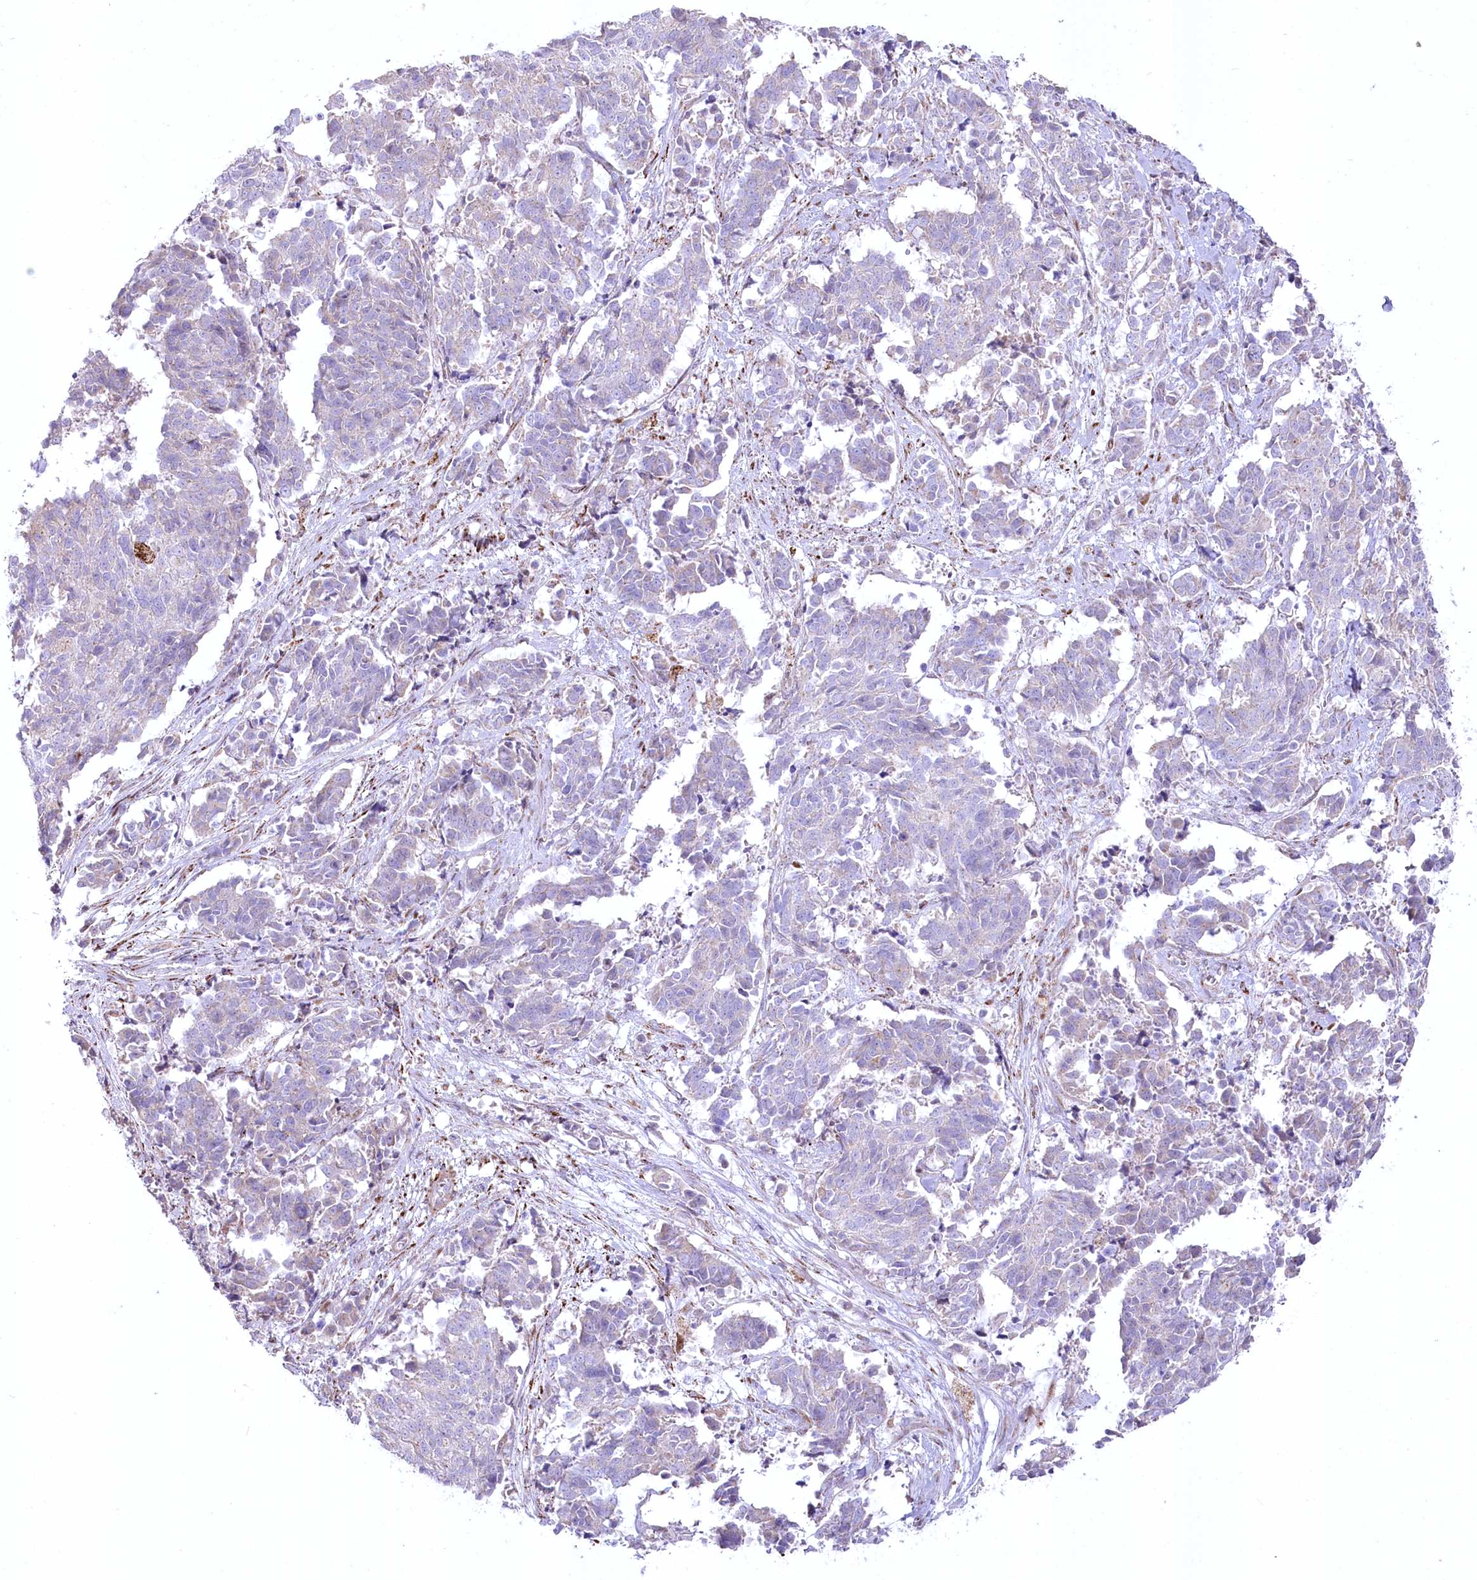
{"staining": {"intensity": "negative", "quantity": "none", "location": "none"}, "tissue": "cervical cancer", "cell_type": "Tumor cells", "image_type": "cancer", "snomed": [{"axis": "morphology", "description": "Normal tissue, NOS"}, {"axis": "morphology", "description": "Squamous cell carcinoma, NOS"}, {"axis": "topography", "description": "Cervix"}], "caption": "Immunohistochemical staining of cervical squamous cell carcinoma demonstrates no significant positivity in tumor cells.", "gene": "CEP164", "patient": {"sex": "female", "age": 35}}